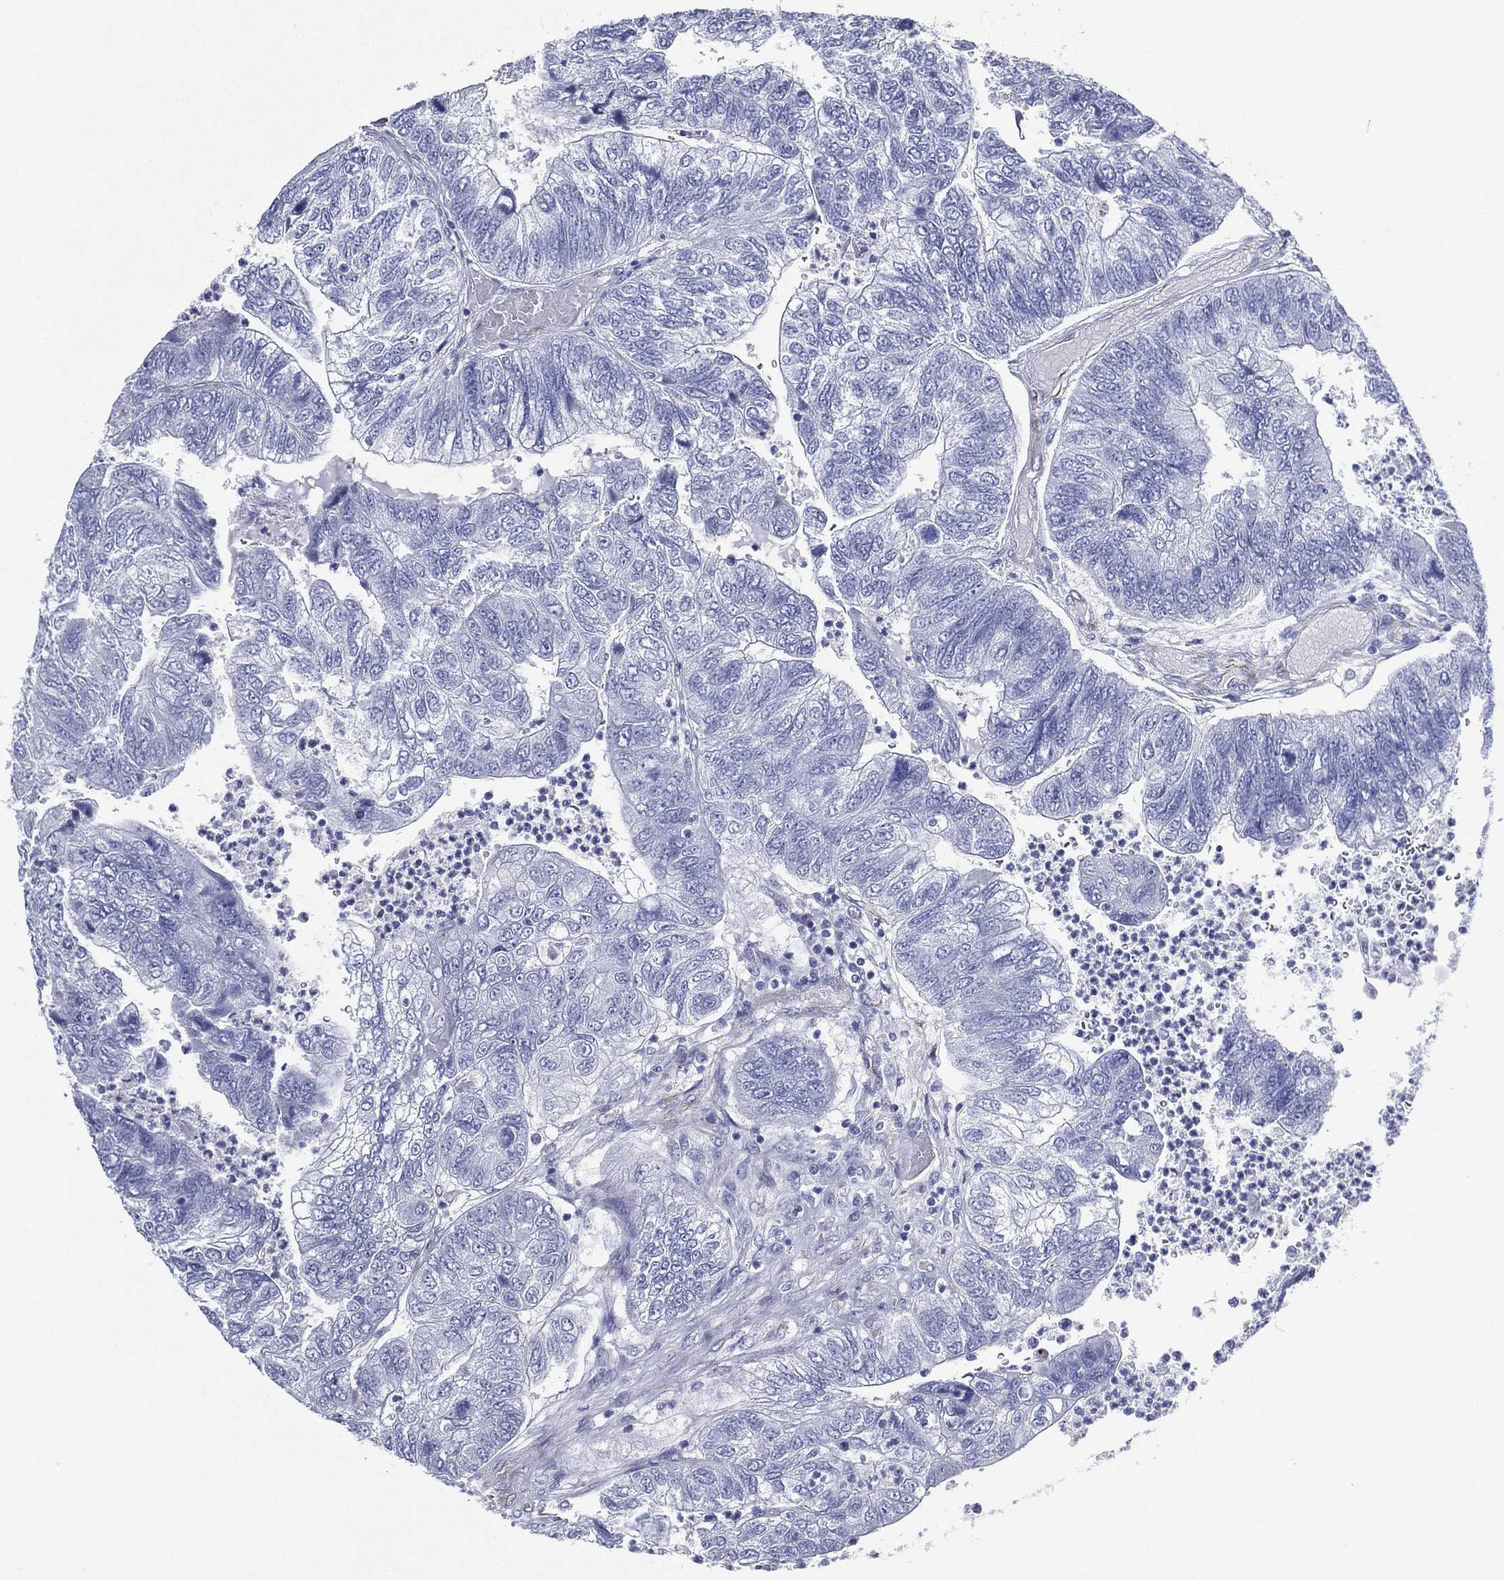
{"staining": {"intensity": "negative", "quantity": "none", "location": "none"}, "tissue": "colorectal cancer", "cell_type": "Tumor cells", "image_type": "cancer", "snomed": [{"axis": "morphology", "description": "Adenocarcinoma, NOS"}, {"axis": "topography", "description": "Colon"}], "caption": "DAB (3,3'-diaminobenzidine) immunohistochemical staining of human colorectal cancer (adenocarcinoma) reveals no significant positivity in tumor cells. (DAB (3,3'-diaminobenzidine) immunohistochemistry (IHC) with hematoxylin counter stain).", "gene": "MAS1", "patient": {"sex": "female", "age": 67}}